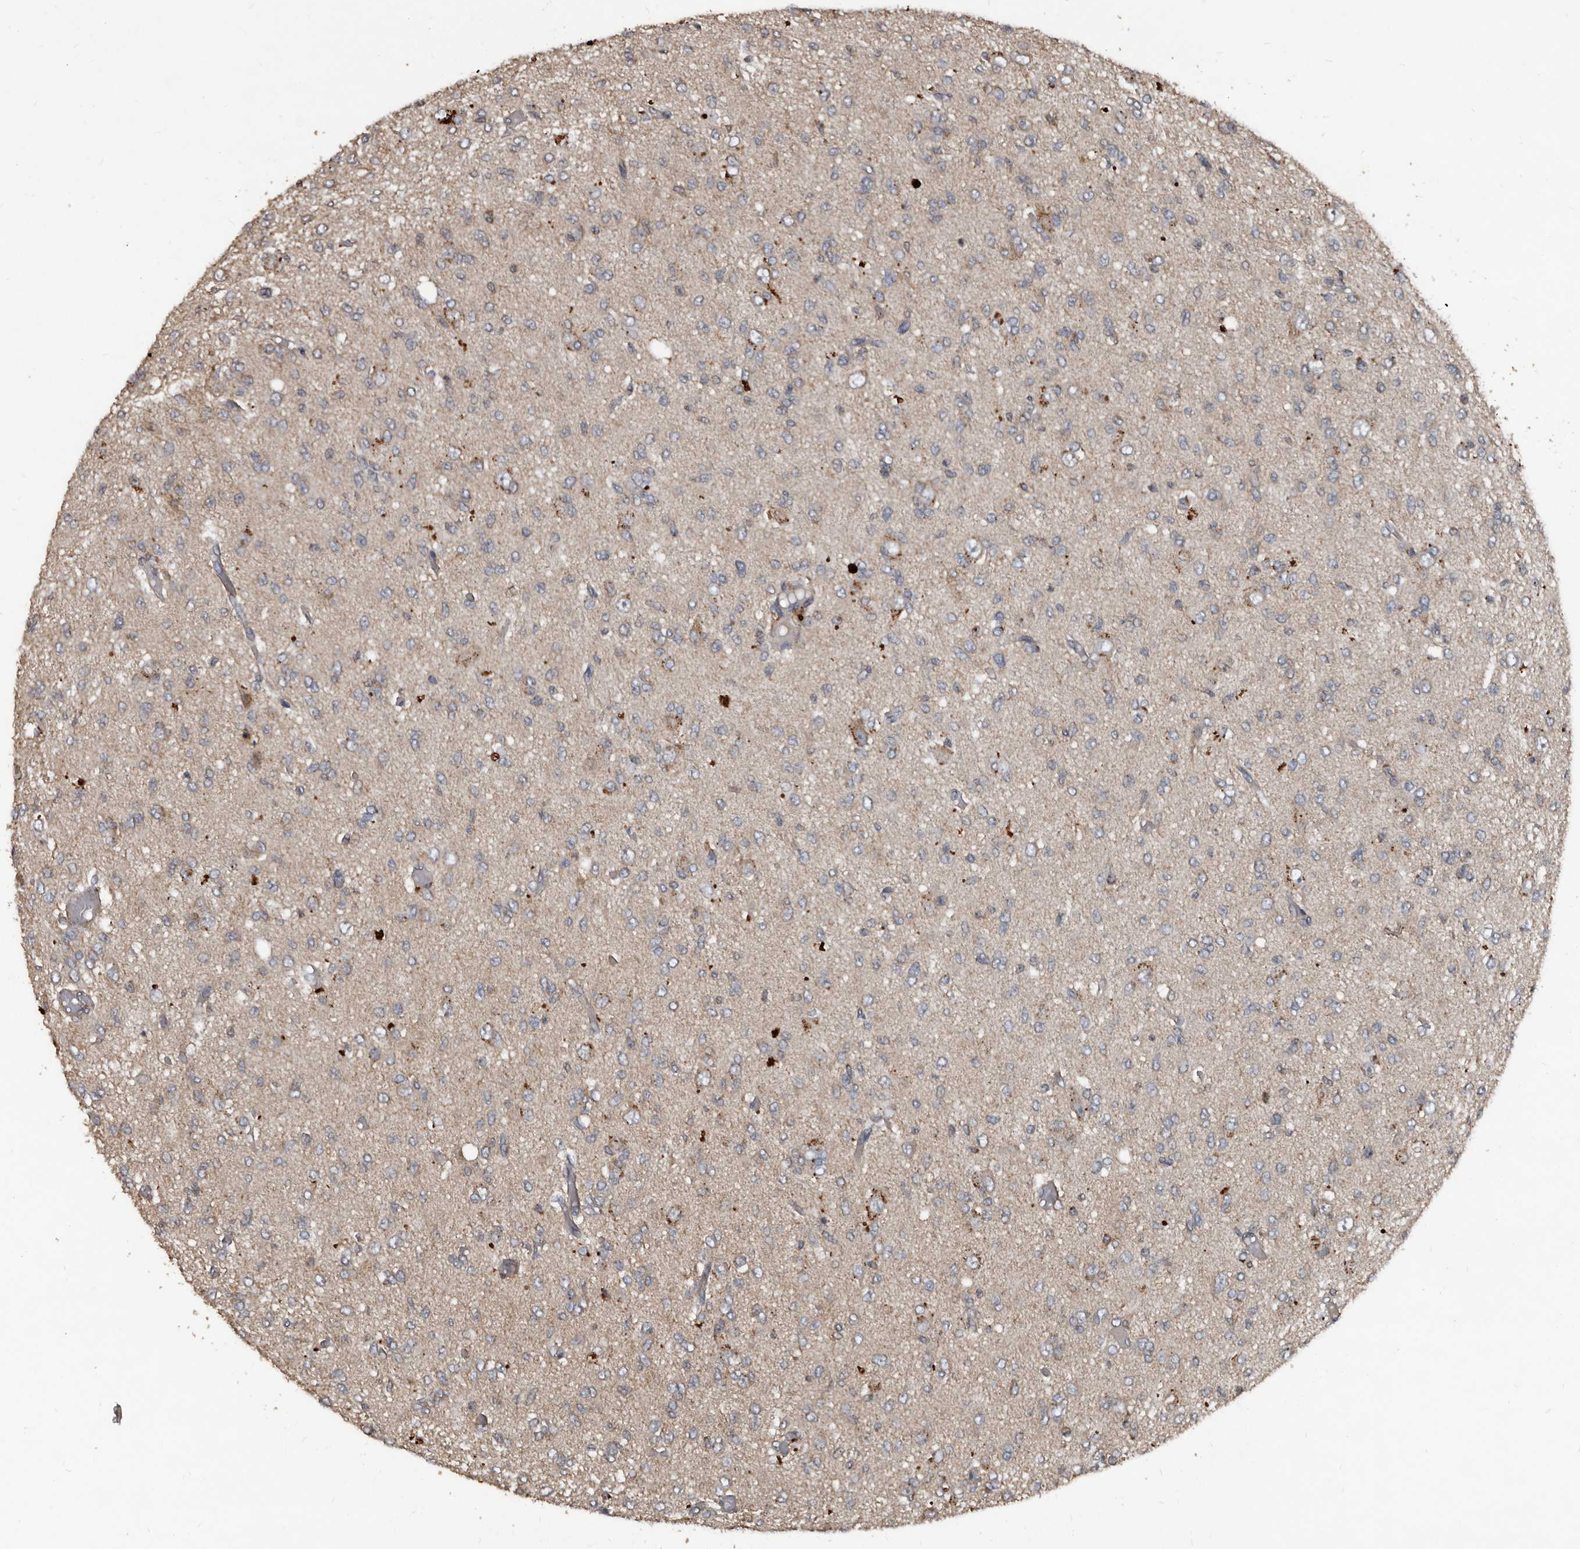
{"staining": {"intensity": "negative", "quantity": "none", "location": "none"}, "tissue": "glioma", "cell_type": "Tumor cells", "image_type": "cancer", "snomed": [{"axis": "morphology", "description": "Glioma, malignant, High grade"}, {"axis": "topography", "description": "Brain"}], "caption": "The image shows no staining of tumor cells in malignant high-grade glioma.", "gene": "GREB1", "patient": {"sex": "female", "age": 59}}